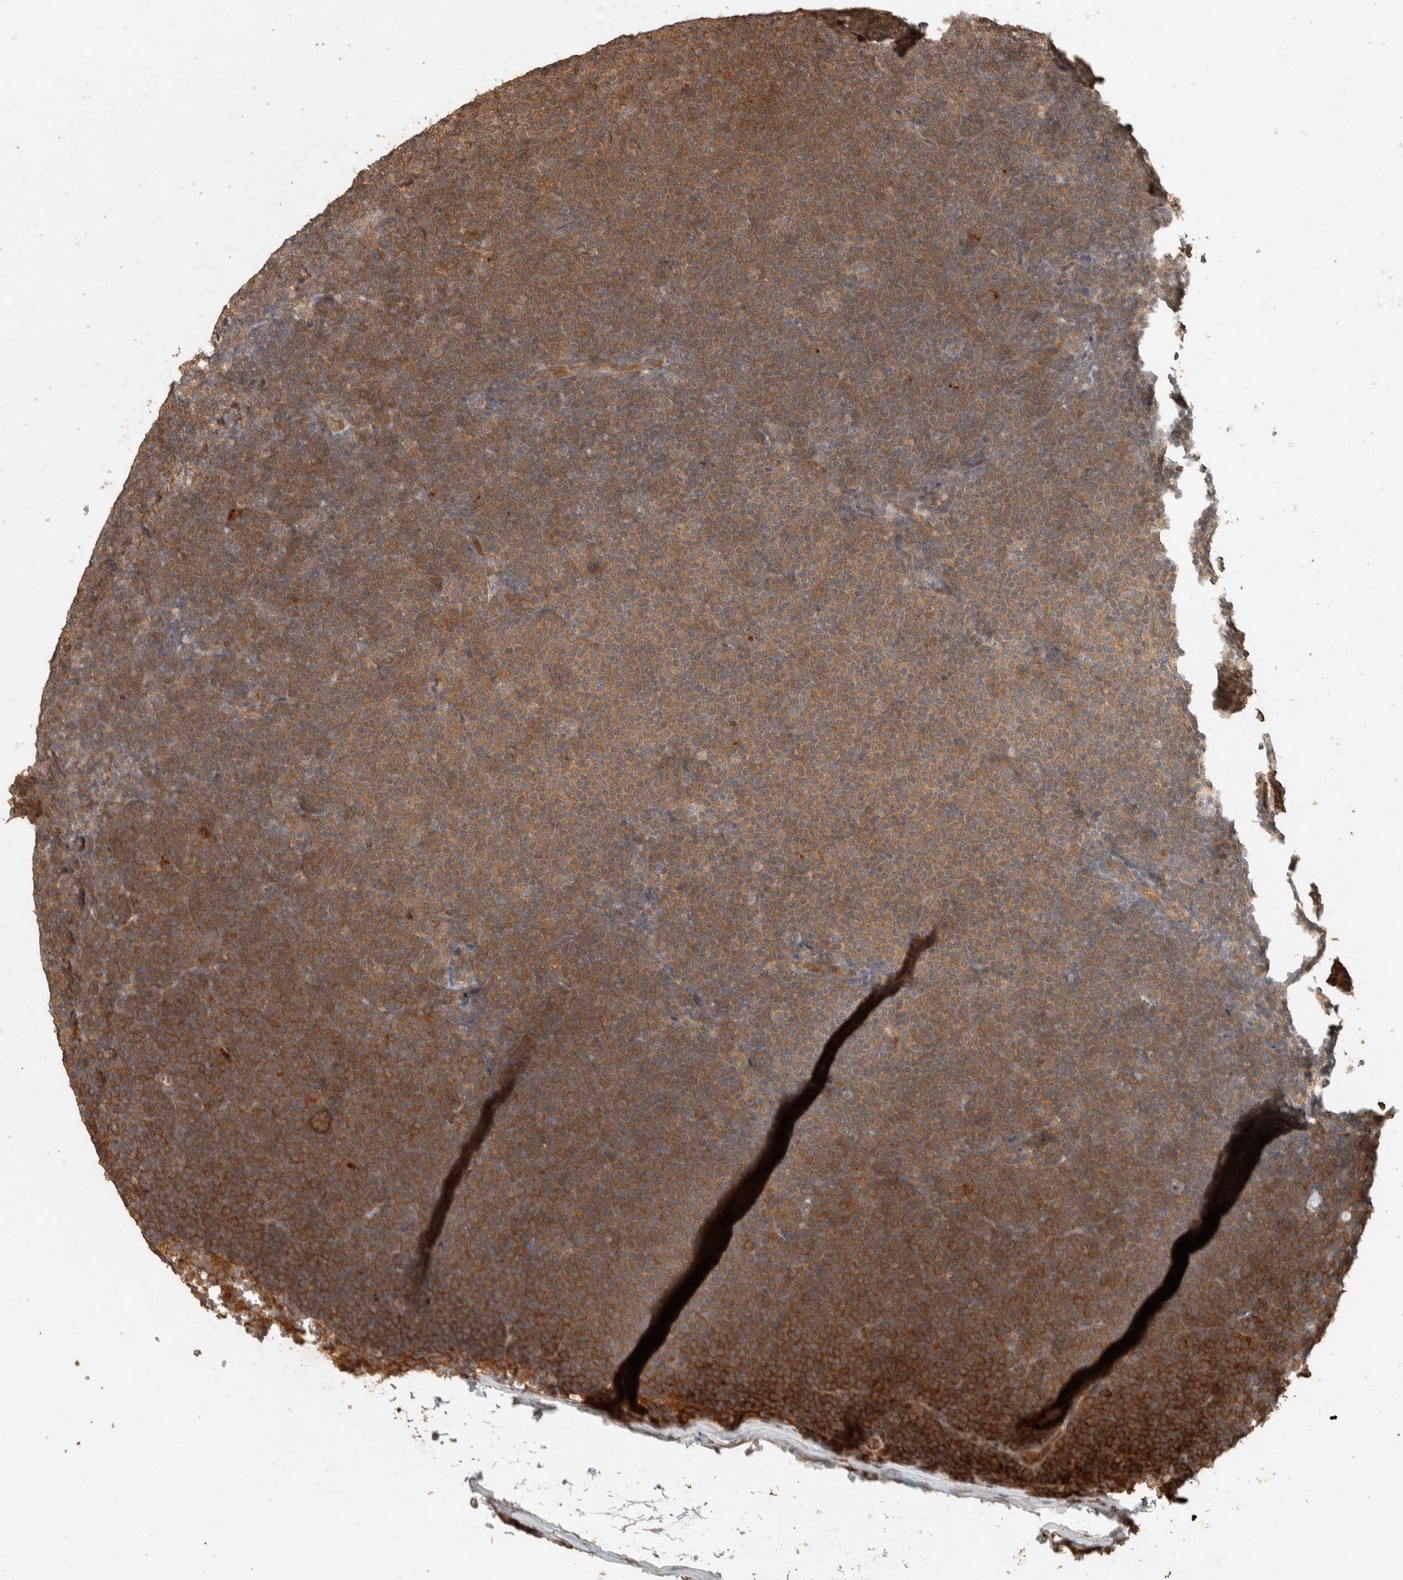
{"staining": {"intensity": "strong", "quantity": ">75%", "location": "cytoplasmic/membranous"}, "tissue": "lymphoma", "cell_type": "Tumor cells", "image_type": "cancer", "snomed": [{"axis": "morphology", "description": "Malignant lymphoma, non-Hodgkin's type, Low grade"}, {"axis": "topography", "description": "Lymph node"}], "caption": "Malignant lymphoma, non-Hodgkin's type (low-grade) stained for a protein reveals strong cytoplasmic/membranous positivity in tumor cells.", "gene": "EXOC7", "patient": {"sex": "female", "age": 53}}